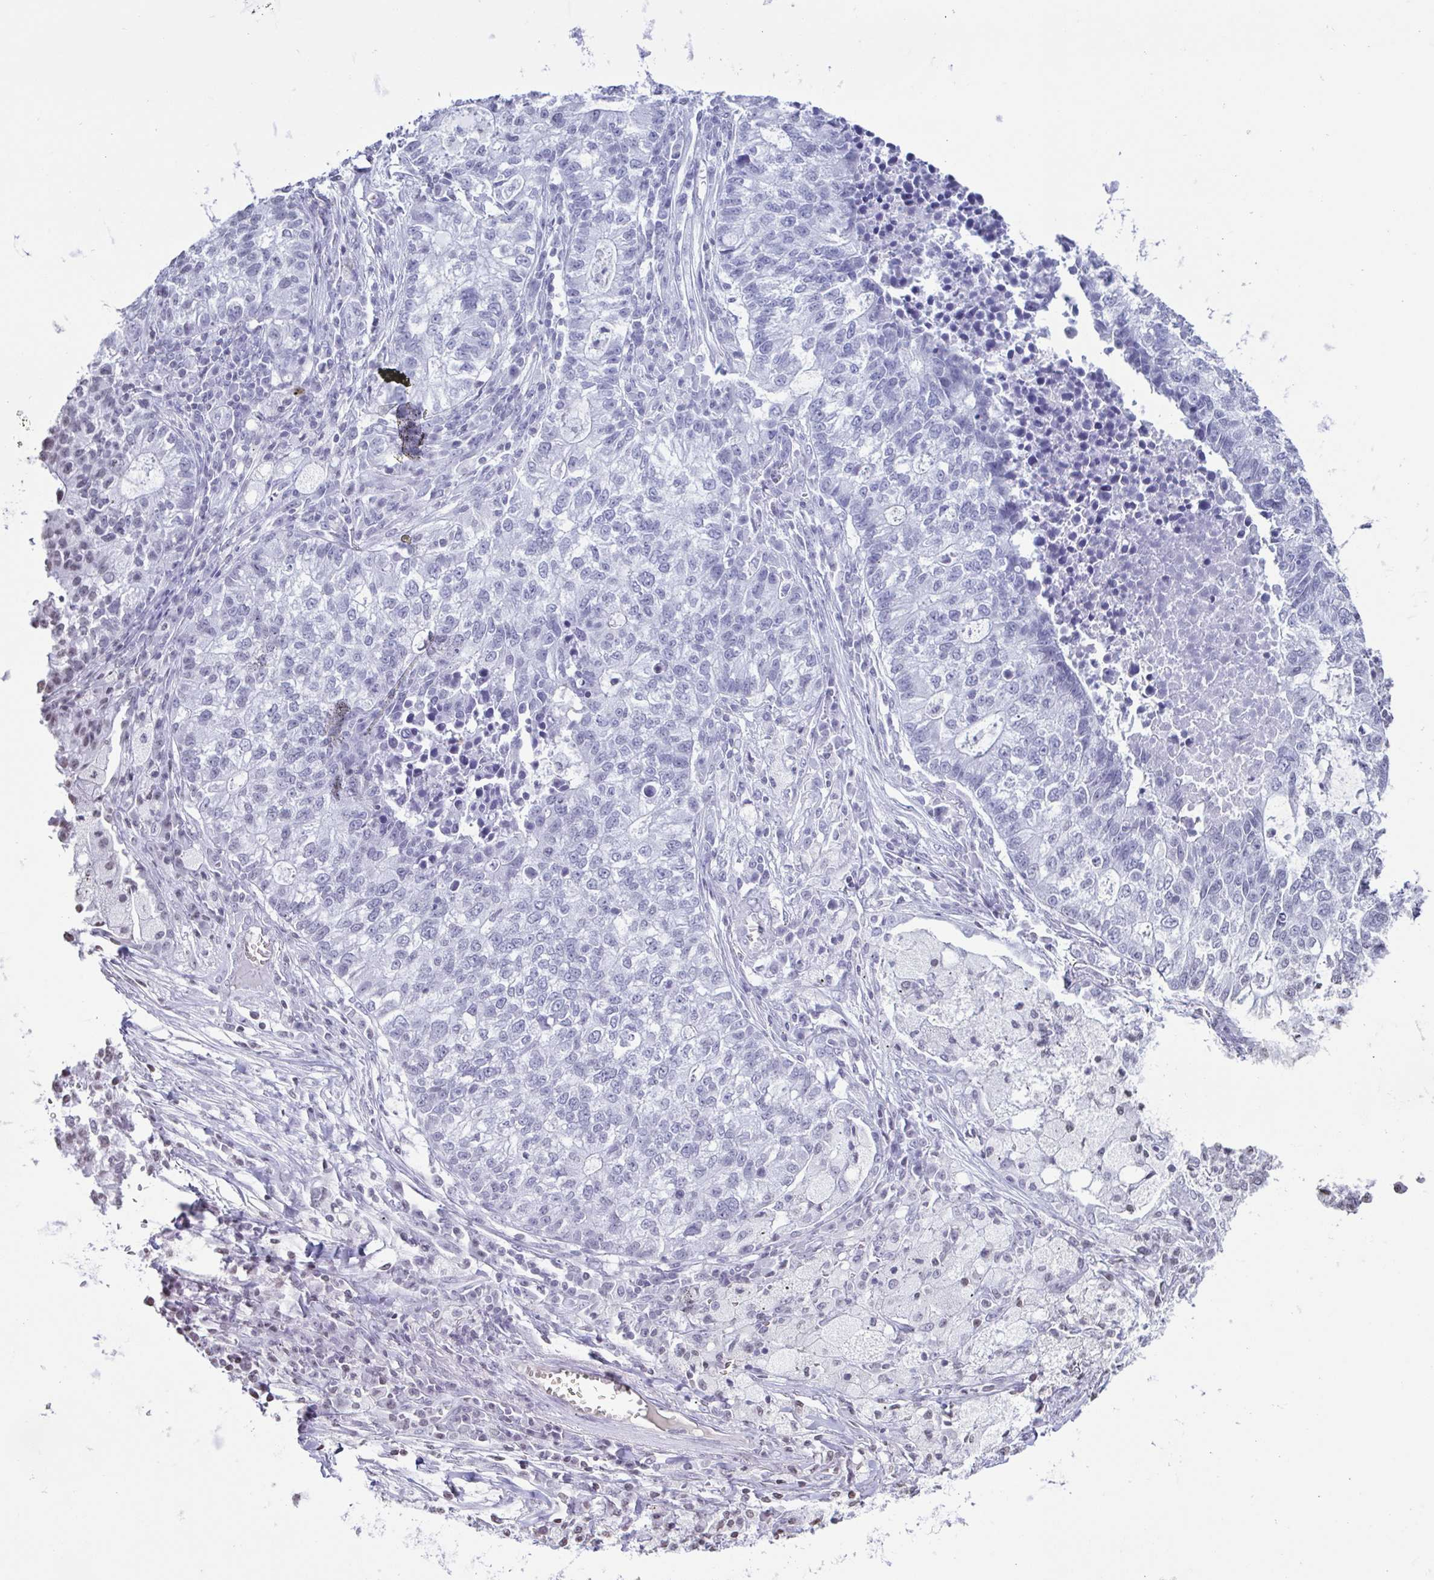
{"staining": {"intensity": "negative", "quantity": "none", "location": "none"}, "tissue": "lung cancer", "cell_type": "Tumor cells", "image_type": "cancer", "snomed": [{"axis": "morphology", "description": "Adenocarcinoma, NOS"}, {"axis": "topography", "description": "Lung"}], "caption": "Human adenocarcinoma (lung) stained for a protein using immunohistochemistry demonstrates no positivity in tumor cells.", "gene": "VCY1B", "patient": {"sex": "male", "age": 57}}